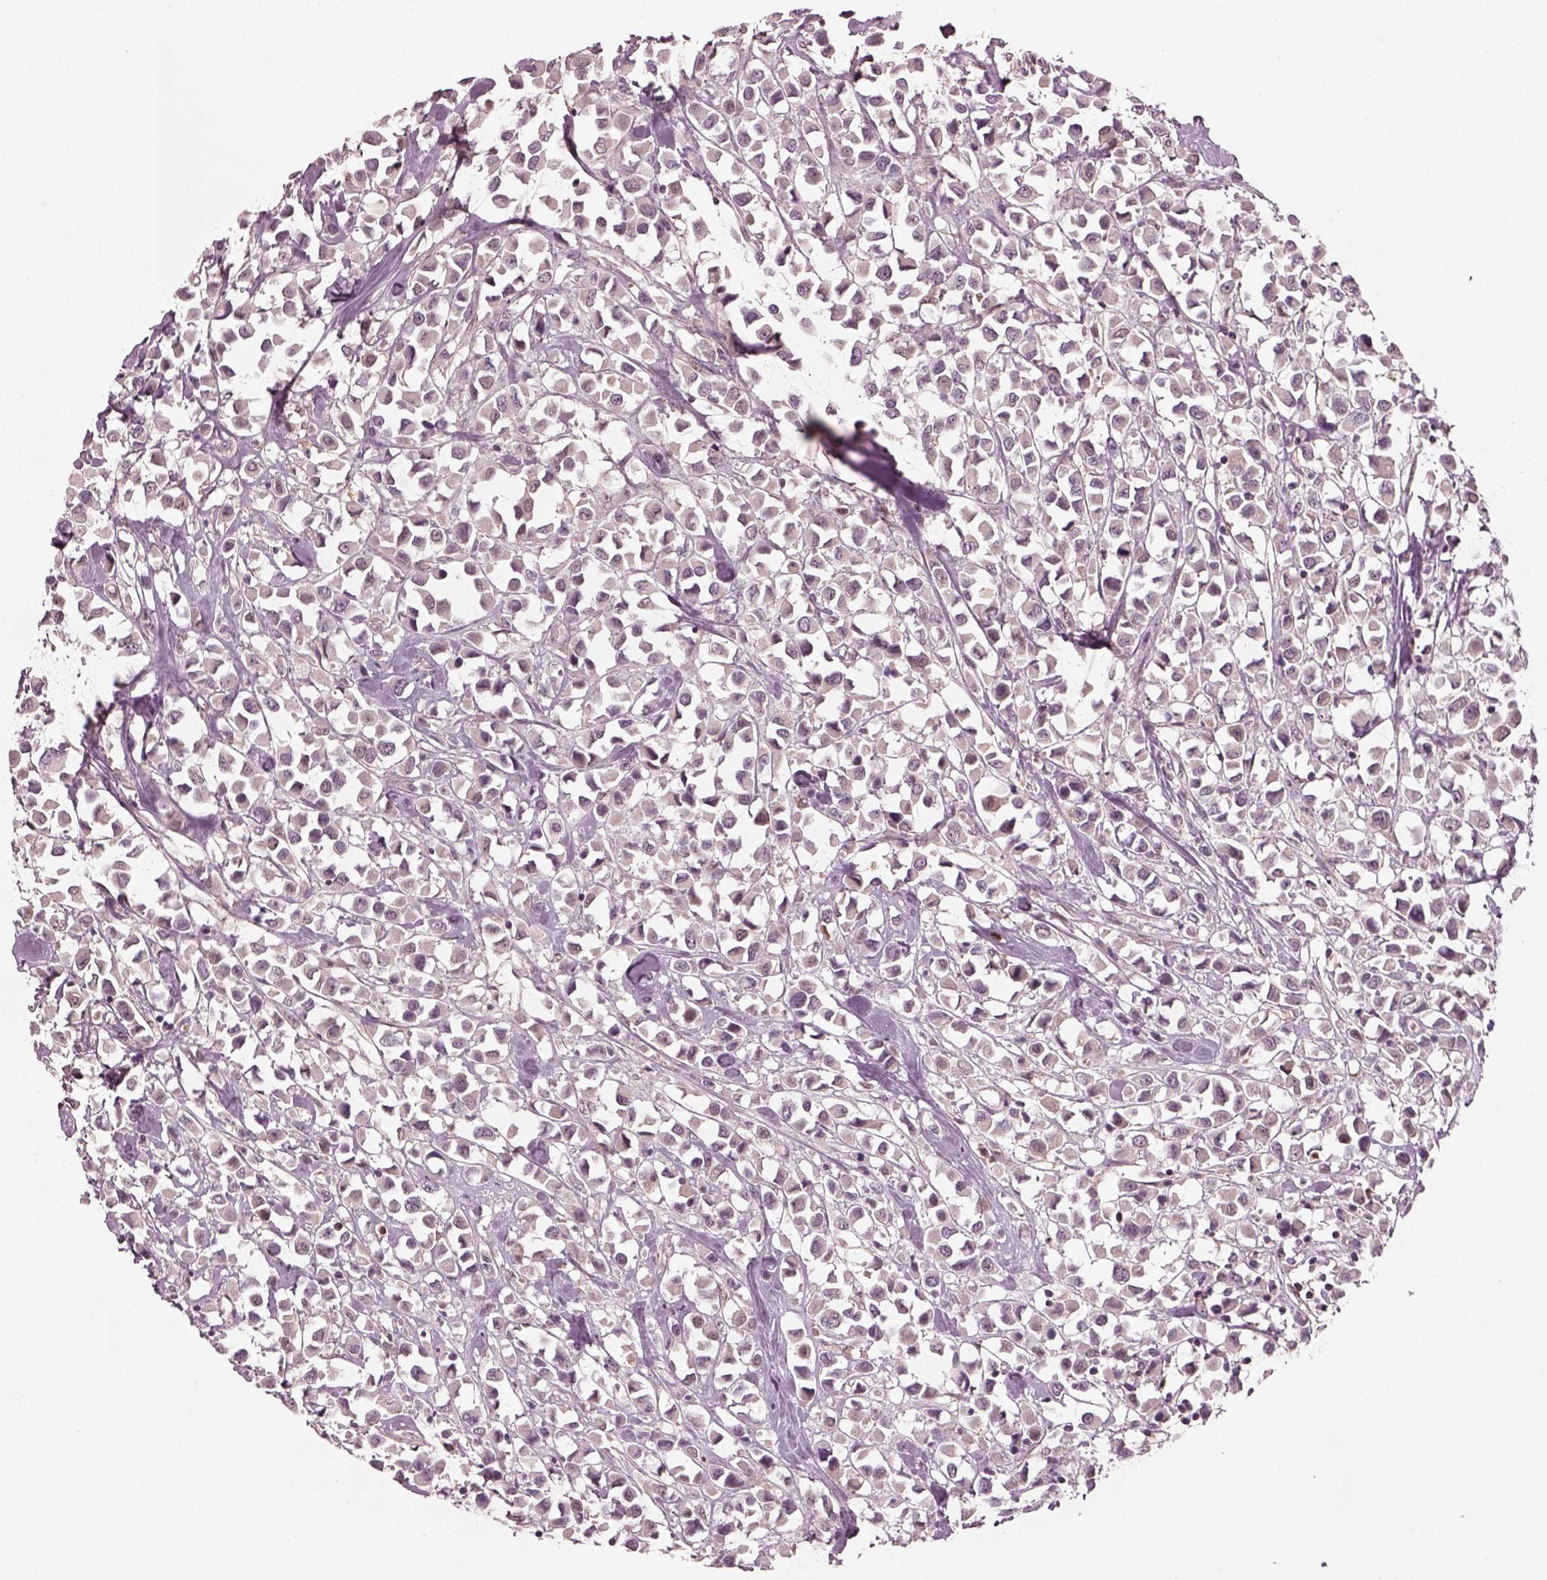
{"staining": {"intensity": "negative", "quantity": "none", "location": "none"}, "tissue": "breast cancer", "cell_type": "Tumor cells", "image_type": "cancer", "snomed": [{"axis": "morphology", "description": "Duct carcinoma"}, {"axis": "topography", "description": "Breast"}], "caption": "An IHC image of breast cancer (invasive ductal carcinoma) is shown. There is no staining in tumor cells of breast cancer (invasive ductal carcinoma). (DAB (3,3'-diaminobenzidine) IHC, high magnification).", "gene": "SRI", "patient": {"sex": "female", "age": 61}}